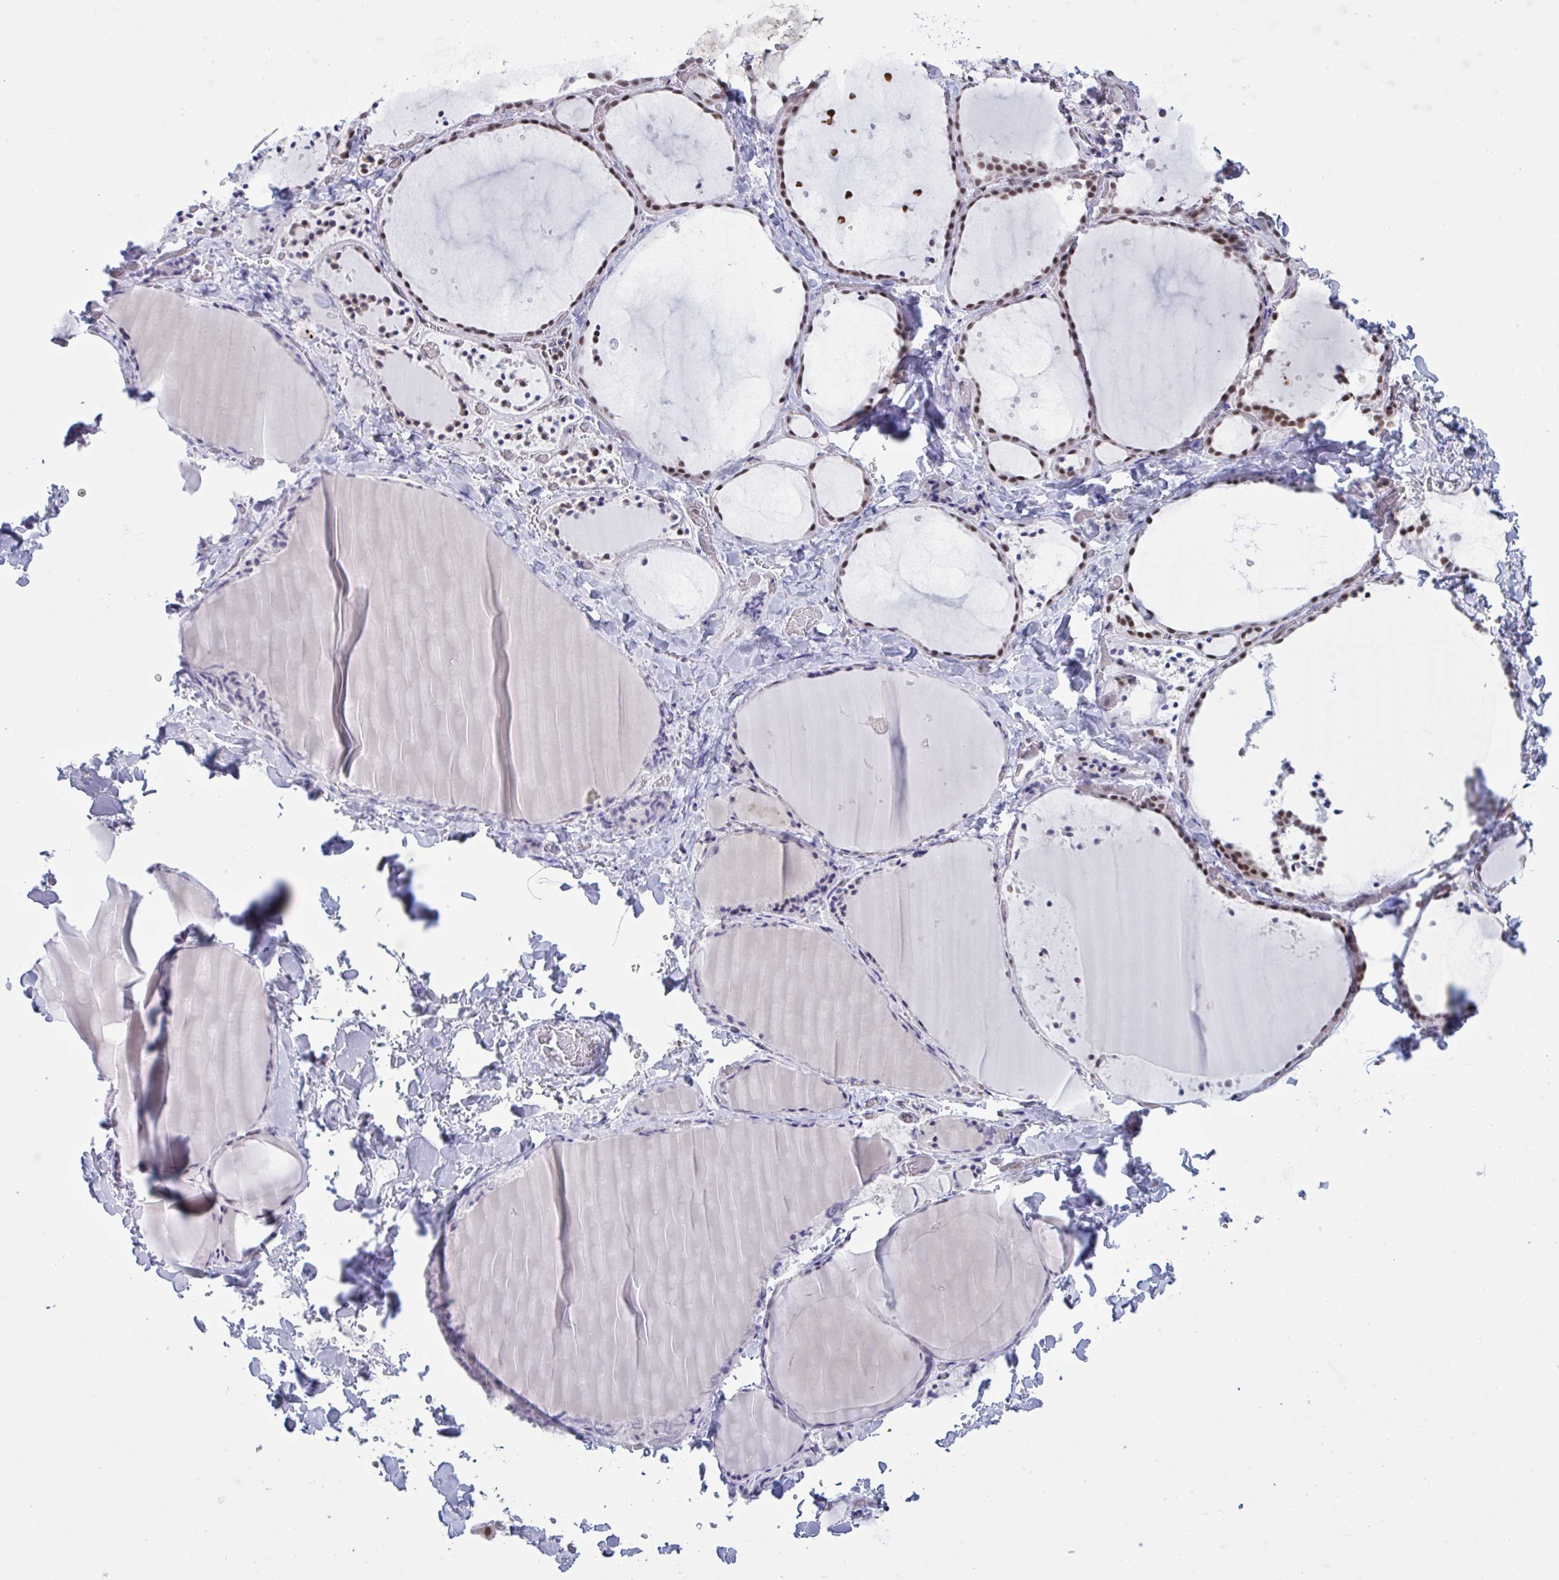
{"staining": {"intensity": "moderate", "quantity": ">75%", "location": "nuclear"}, "tissue": "thyroid gland", "cell_type": "Glandular cells", "image_type": "normal", "snomed": [{"axis": "morphology", "description": "Normal tissue, NOS"}, {"axis": "topography", "description": "Thyroid gland"}], "caption": "The image exhibits immunohistochemical staining of normal thyroid gland. There is moderate nuclear positivity is present in about >75% of glandular cells. Immunohistochemistry (ihc) stains the protein of interest in brown and the nuclei are stained blue.", "gene": "PPP1R10", "patient": {"sex": "female", "age": 36}}